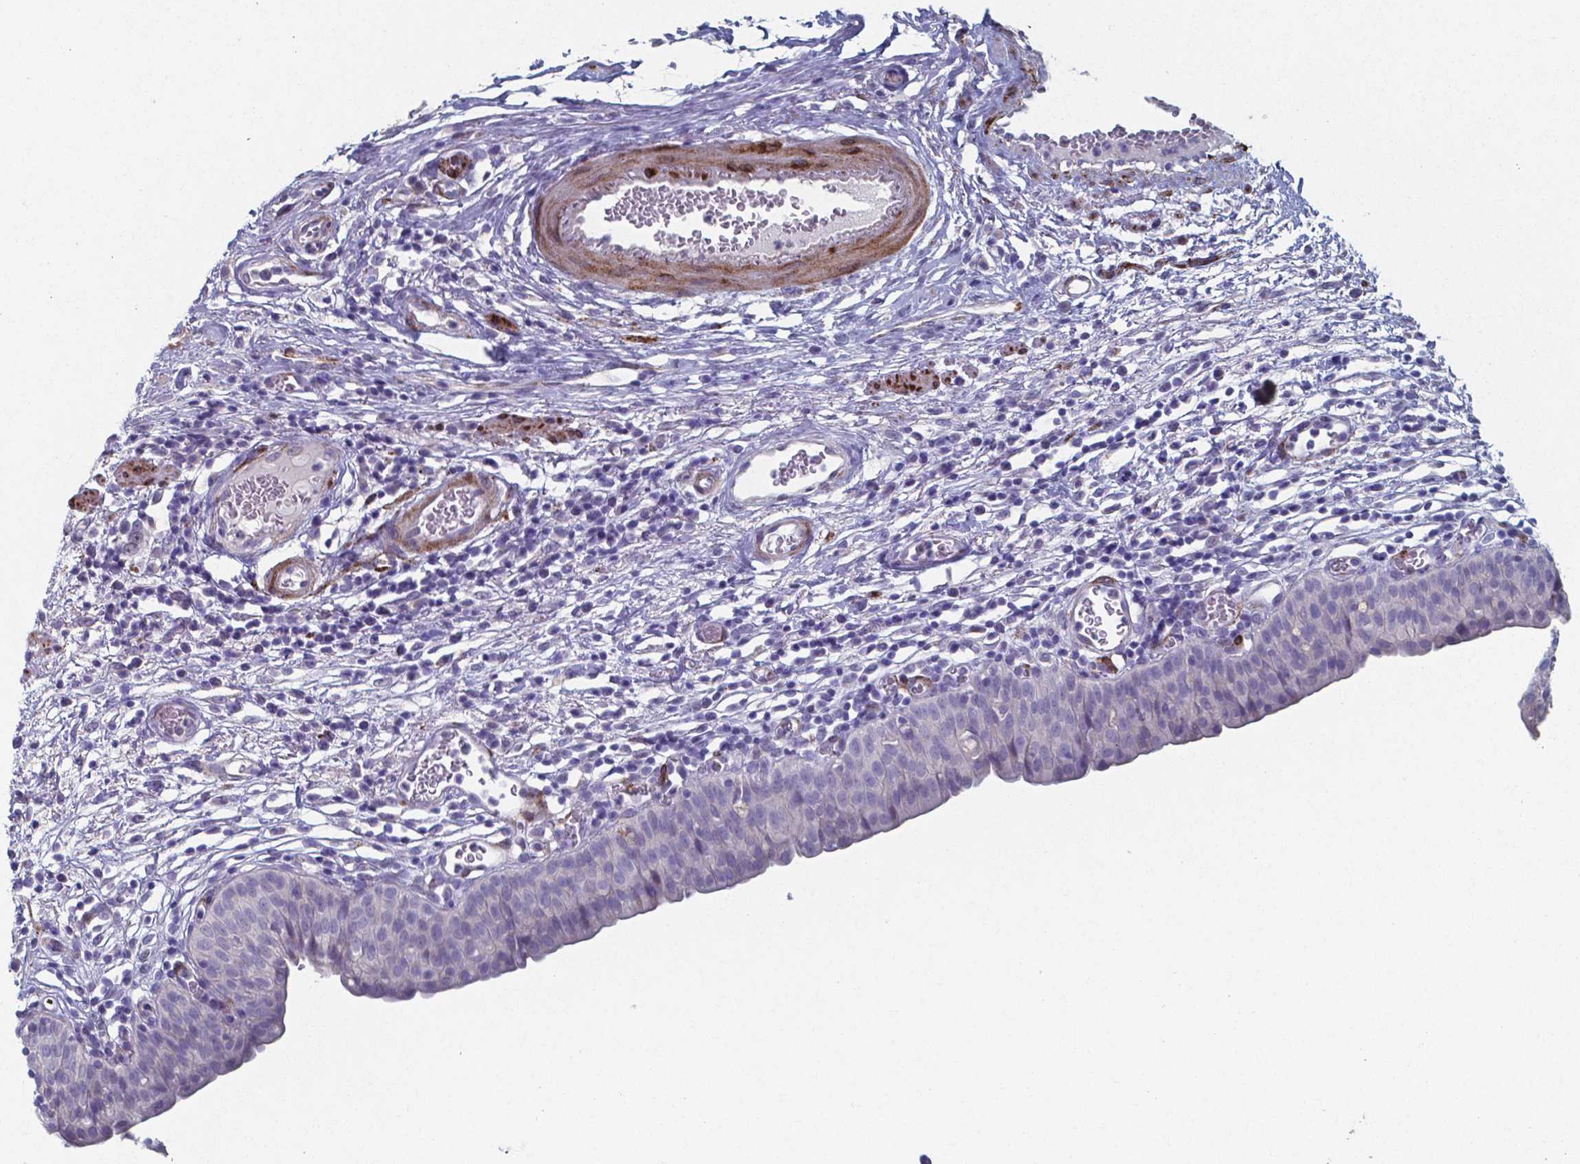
{"staining": {"intensity": "negative", "quantity": "none", "location": "none"}, "tissue": "urinary bladder", "cell_type": "Urothelial cells", "image_type": "normal", "snomed": [{"axis": "morphology", "description": "Normal tissue, NOS"}, {"axis": "morphology", "description": "Inflammation, NOS"}, {"axis": "topography", "description": "Urinary bladder"}], "caption": "This is an immunohistochemistry histopathology image of benign urinary bladder. There is no staining in urothelial cells.", "gene": "PLA2R1", "patient": {"sex": "male", "age": 57}}